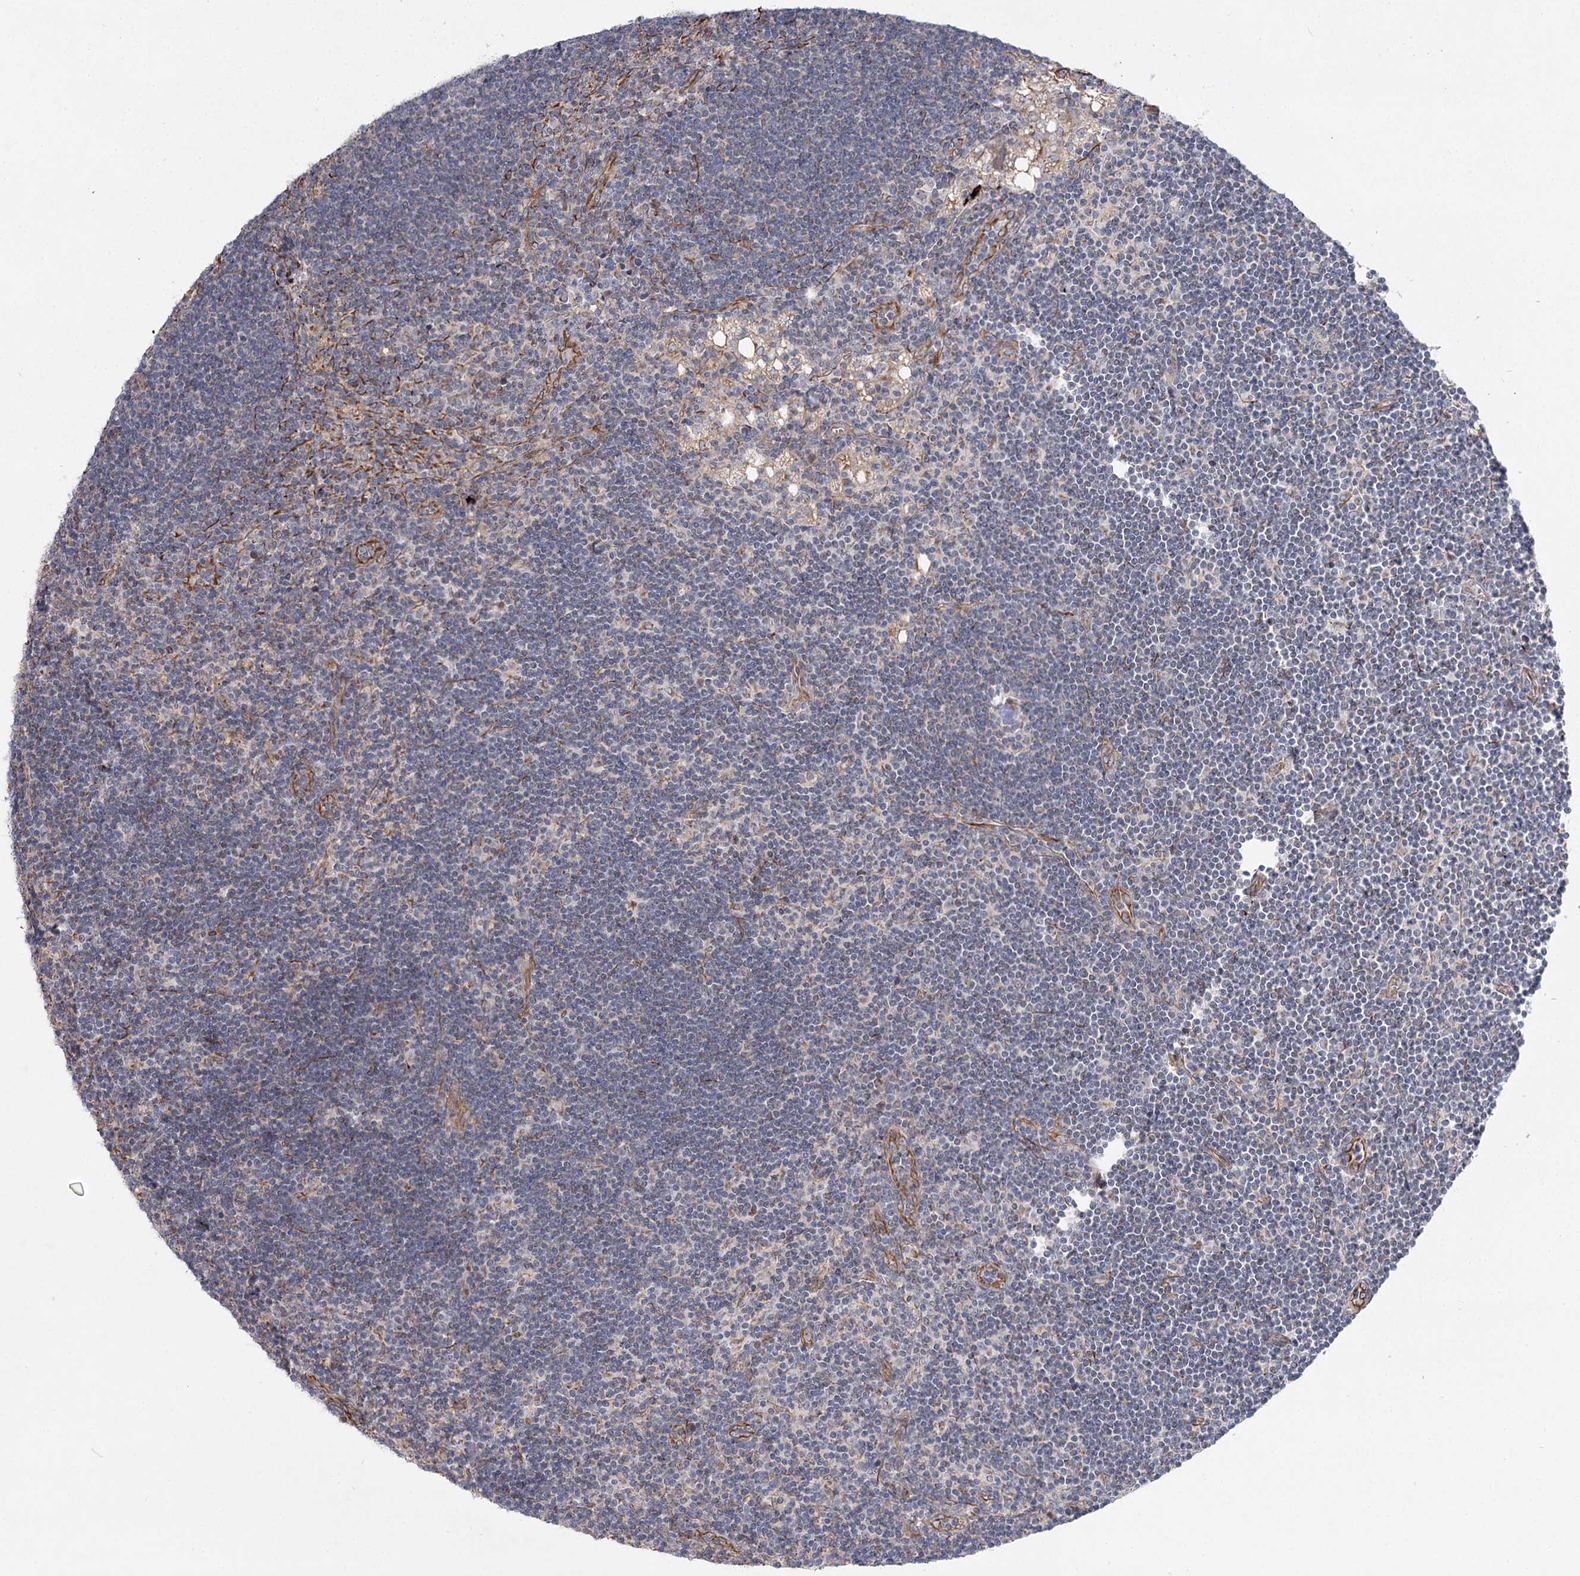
{"staining": {"intensity": "negative", "quantity": "none", "location": "none"}, "tissue": "lymph node", "cell_type": "Germinal center cells", "image_type": "normal", "snomed": [{"axis": "morphology", "description": "Normal tissue, NOS"}, {"axis": "topography", "description": "Lymph node"}], "caption": "Germinal center cells are negative for brown protein staining in unremarkable lymph node. (DAB (3,3'-diaminobenzidine) immunohistochemistry (IHC), high magnification).", "gene": "KIAA0825", "patient": {"sex": "male", "age": 24}}